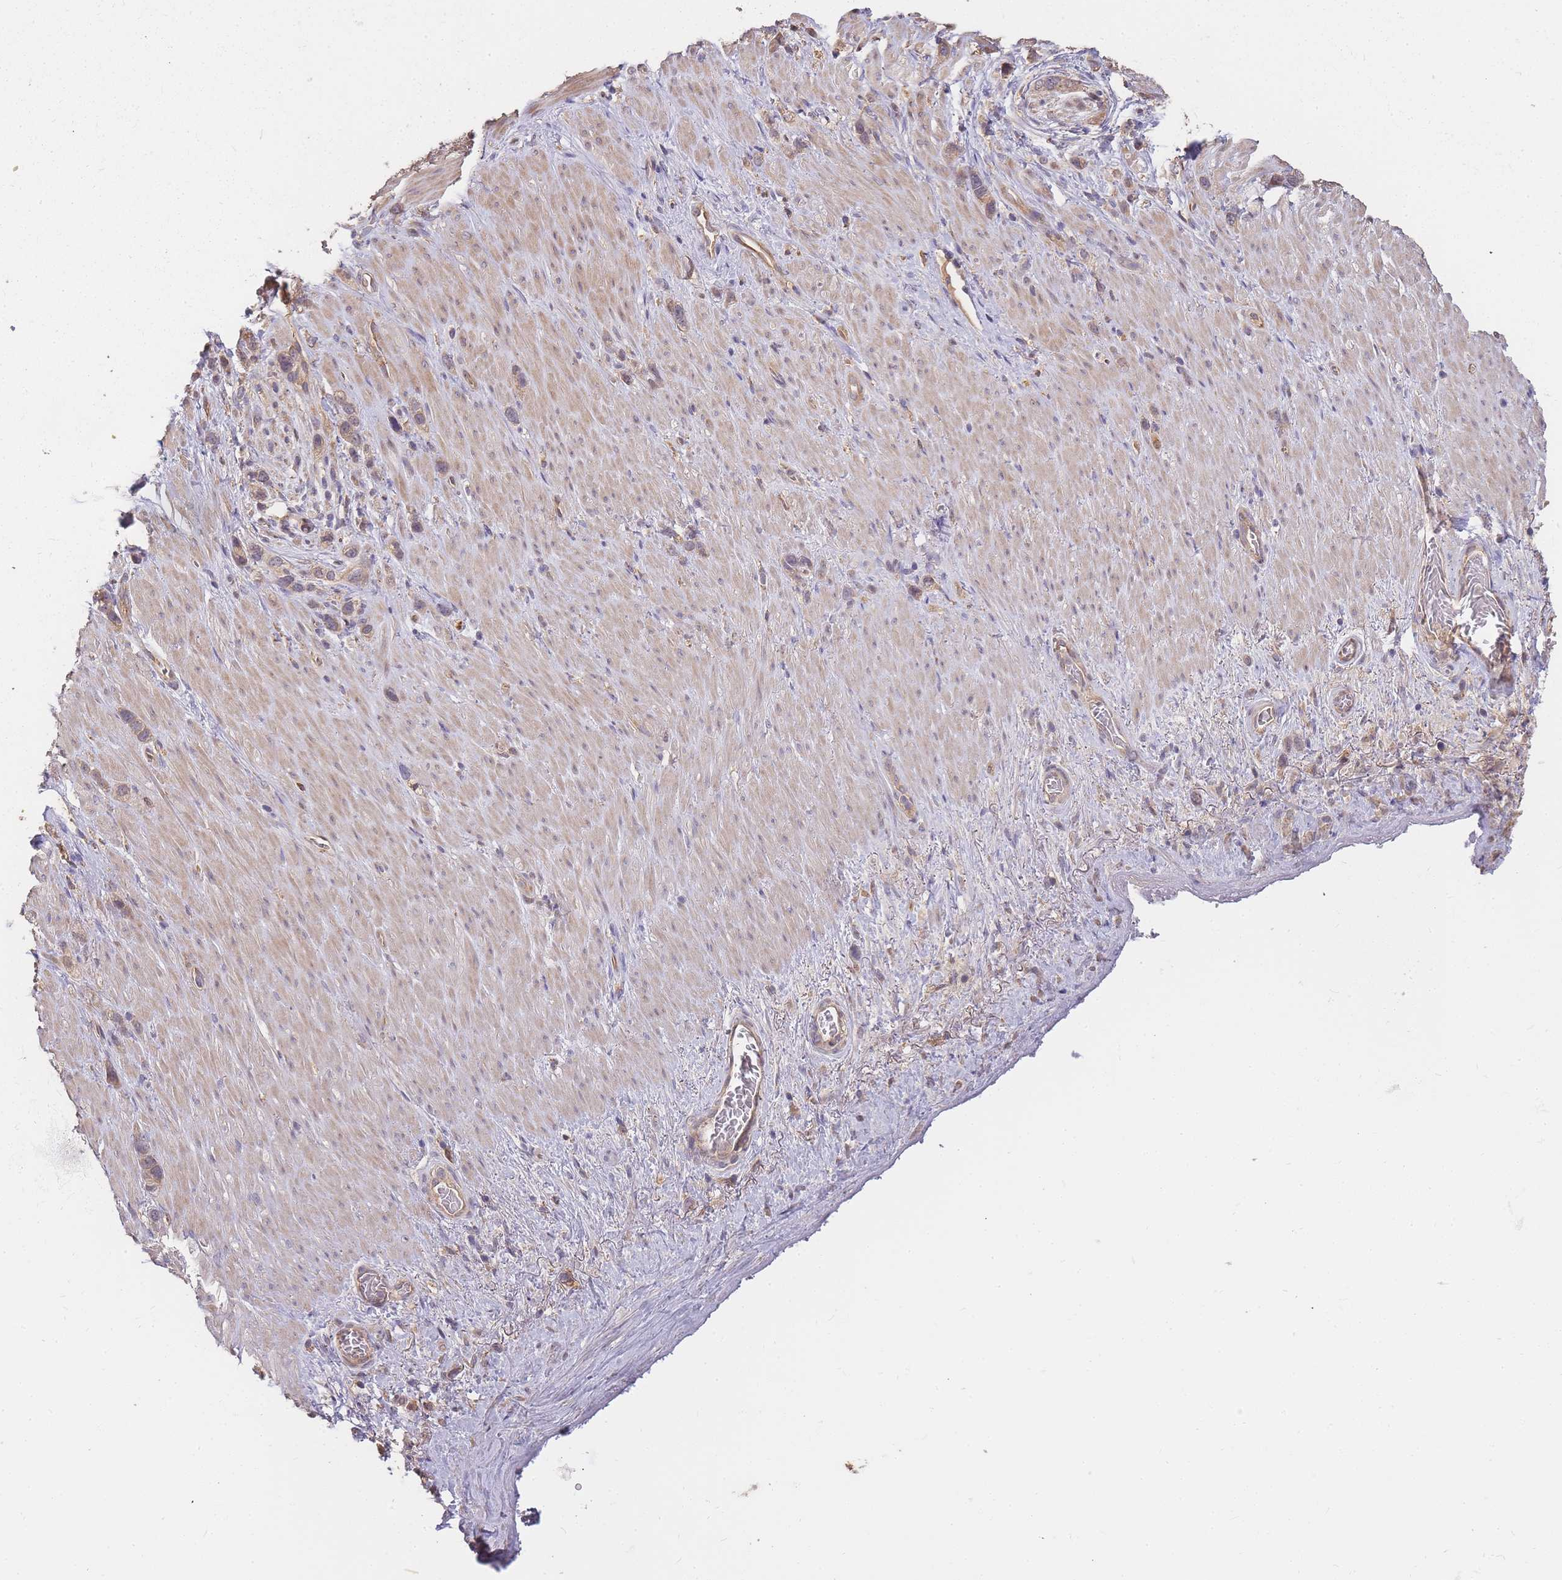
{"staining": {"intensity": "weak", "quantity": "25%-75%", "location": "cytoplasmic/membranous"}, "tissue": "stomach cancer", "cell_type": "Tumor cells", "image_type": "cancer", "snomed": [{"axis": "morphology", "description": "Adenocarcinoma, NOS"}, {"axis": "topography", "description": "Stomach"}], "caption": "This is a histology image of IHC staining of stomach cancer, which shows weak expression in the cytoplasmic/membranous of tumor cells.", "gene": "CDKN2AIPNL", "patient": {"sex": "female", "age": 65}}